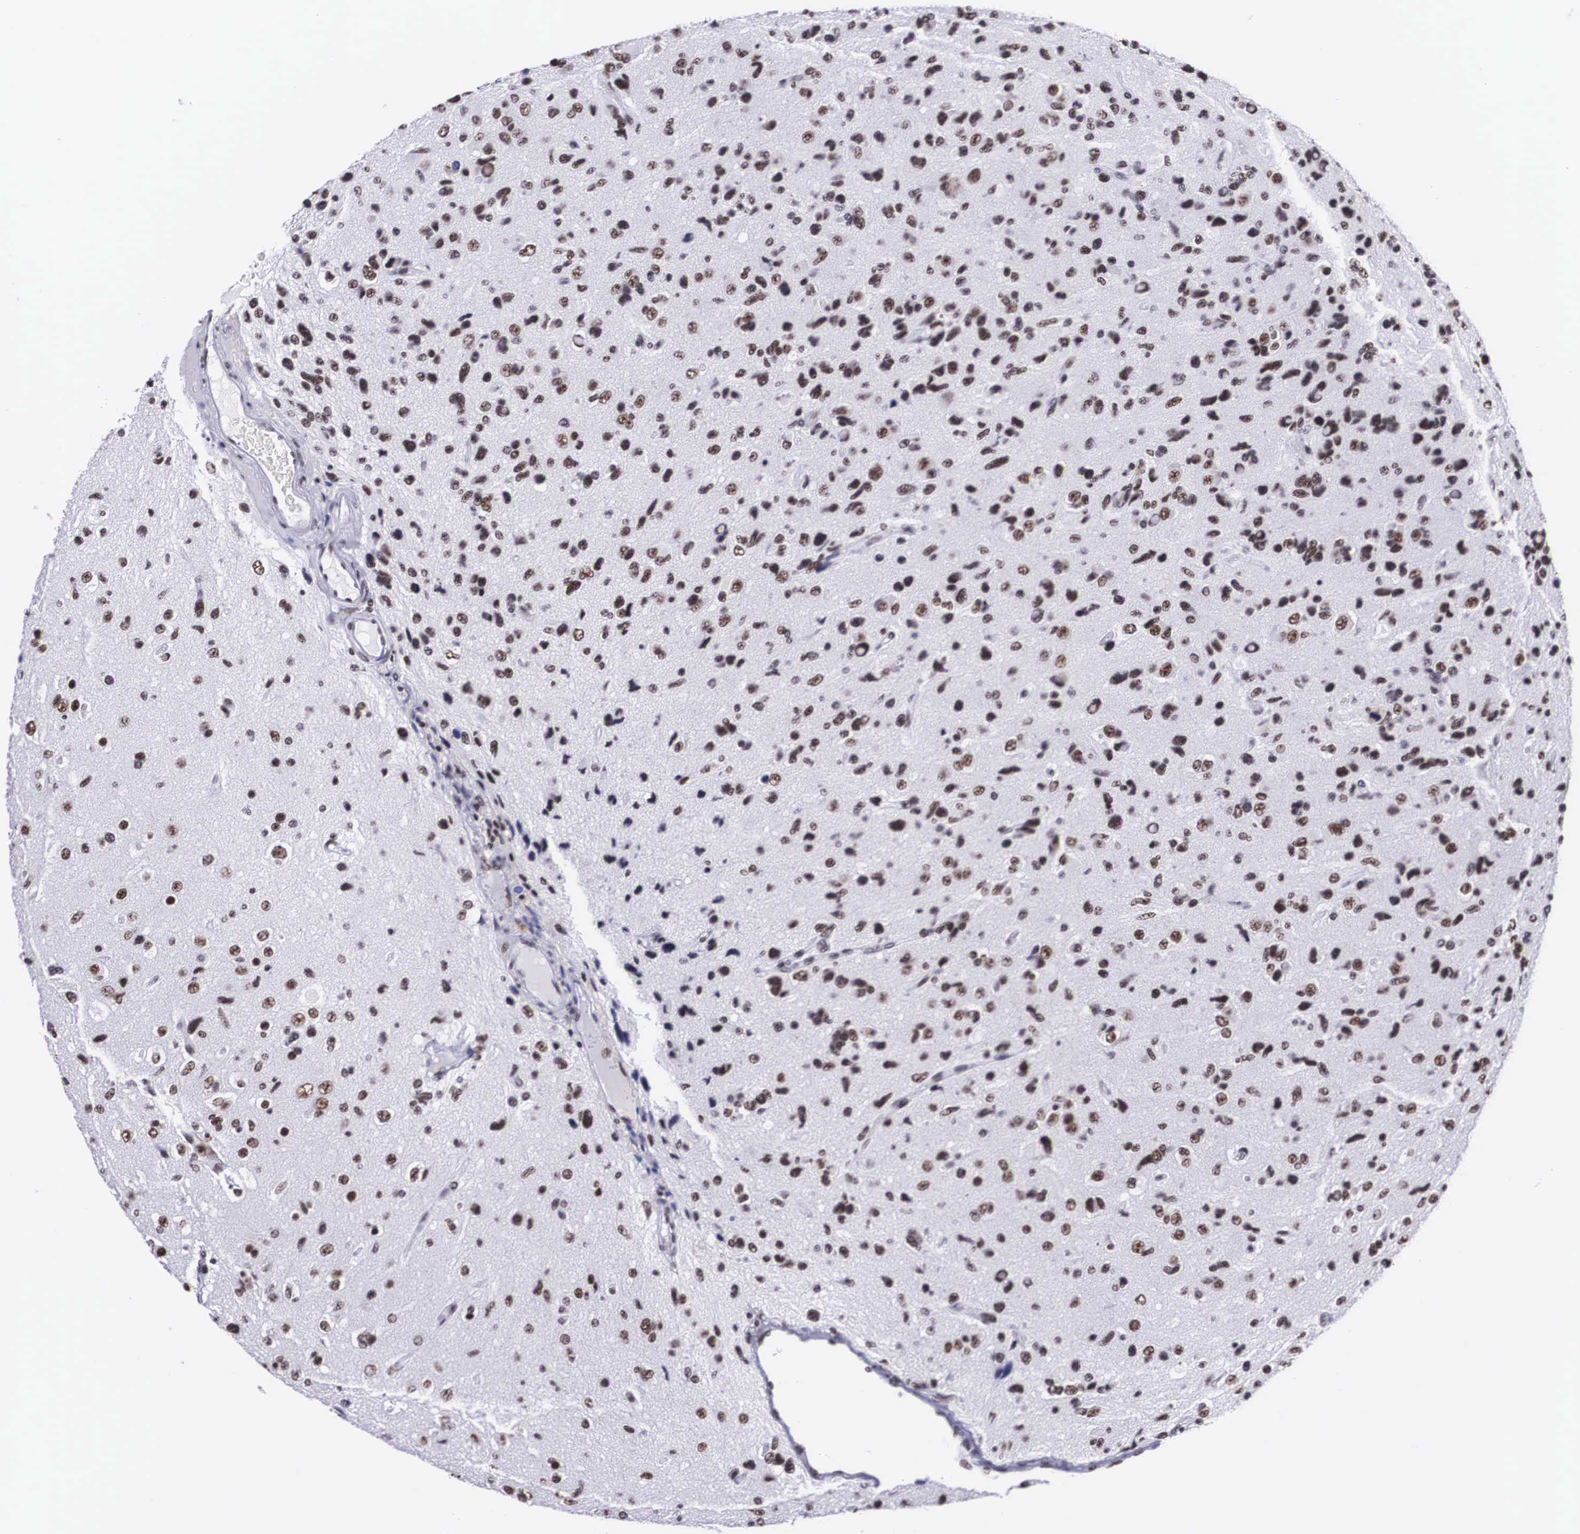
{"staining": {"intensity": "moderate", "quantity": ">75%", "location": "nuclear"}, "tissue": "glioma", "cell_type": "Tumor cells", "image_type": "cancer", "snomed": [{"axis": "morphology", "description": "Glioma, malignant, High grade"}, {"axis": "topography", "description": "Brain"}], "caption": "Malignant glioma (high-grade) tissue shows moderate nuclear expression in about >75% of tumor cells", "gene": "SF3A1", "patient": {"sex": "male", "age": 77}}